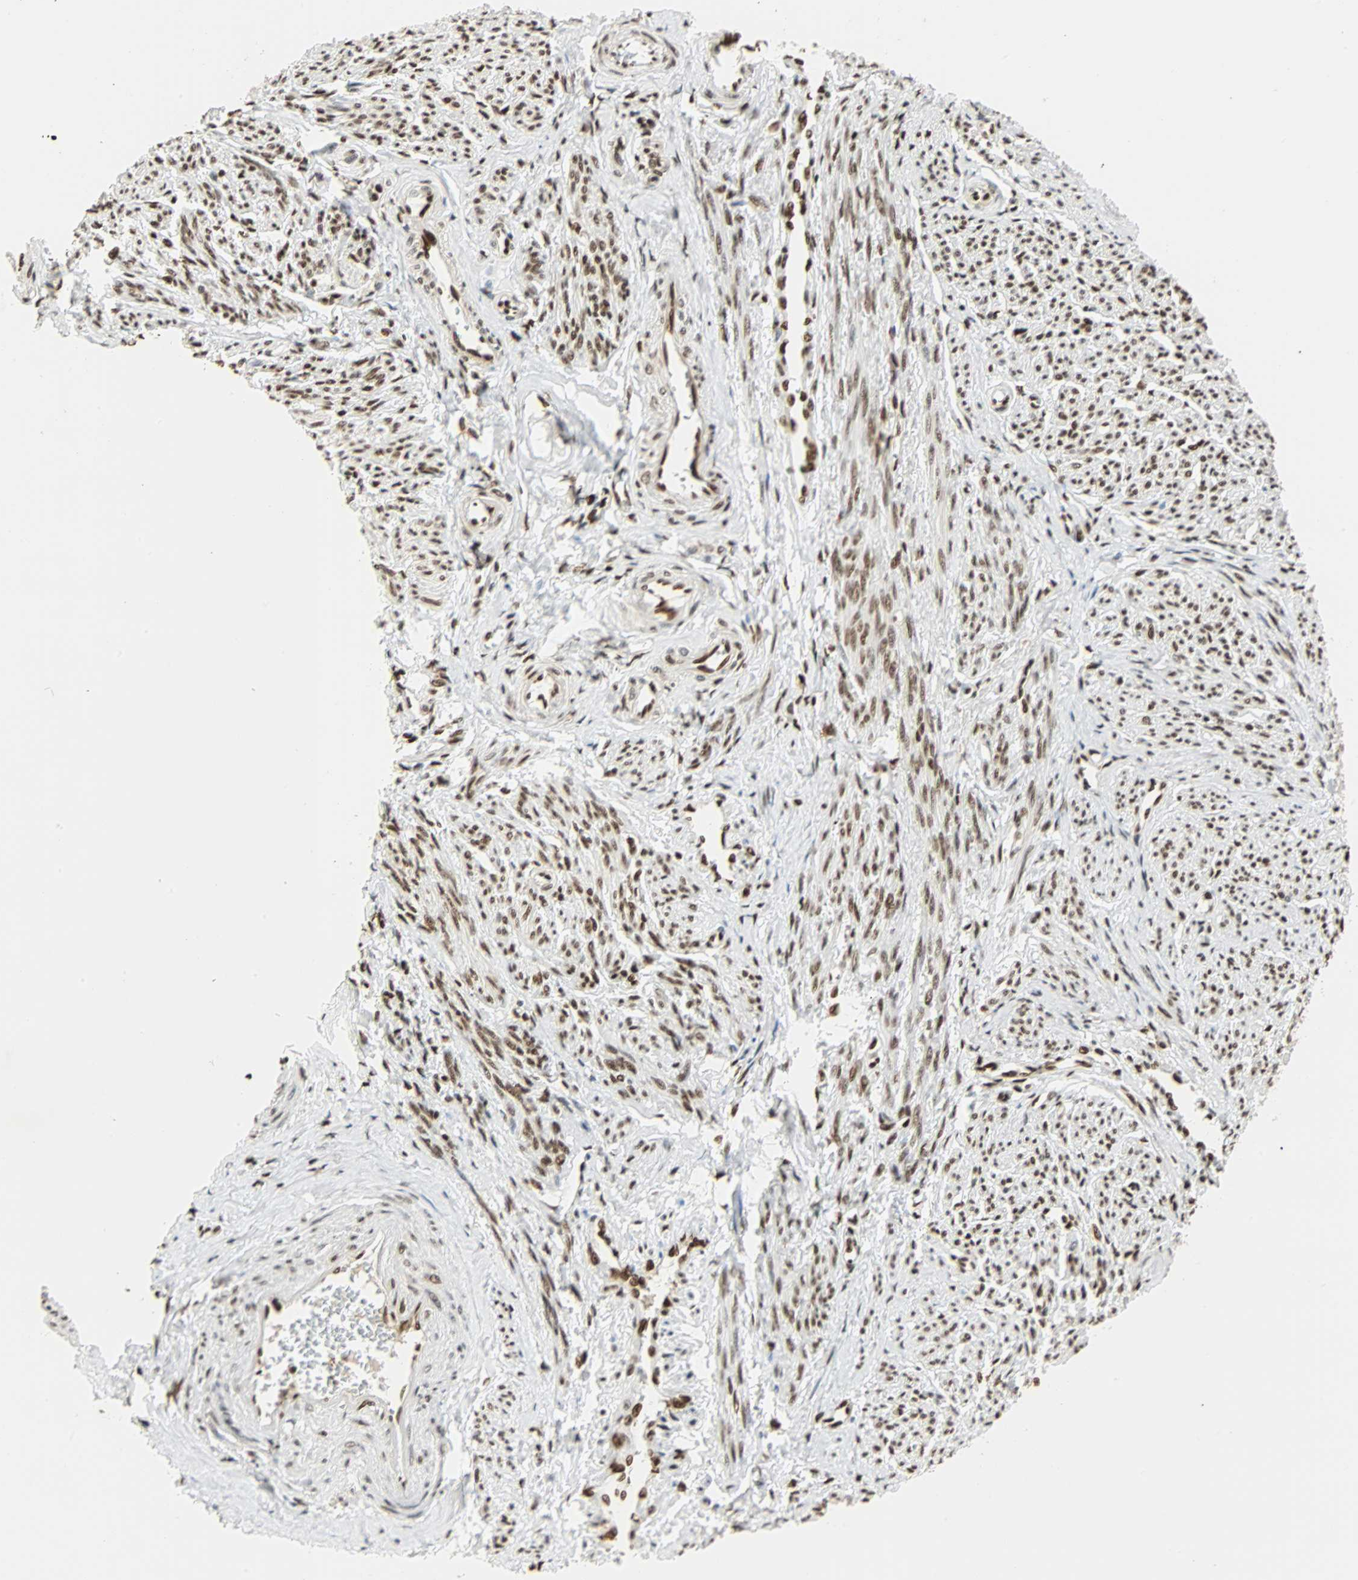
{"staining": {"intensity": "moderate", "quantity": "25%-75%", "location": "nuclear"}, "tissue": "smooth muscle", "cell_type": "Smooth muscle cells", "image_type": "normal", "snomed": [{"axis": "morphology", "description": "Normal tissue, NOS"}, {"axis": "topography", "description": "Smooth muscle"}], "caption": "The photomicrograph displays a brown stain indicating the presence of a protein in the nuclear of smooth muscle cells in smooth muscle. (brown staining indicates protein expression, while blue staining denotes nuclei).", "gene": "CDK12", "patient": {"sex": "female", "age": 65}}